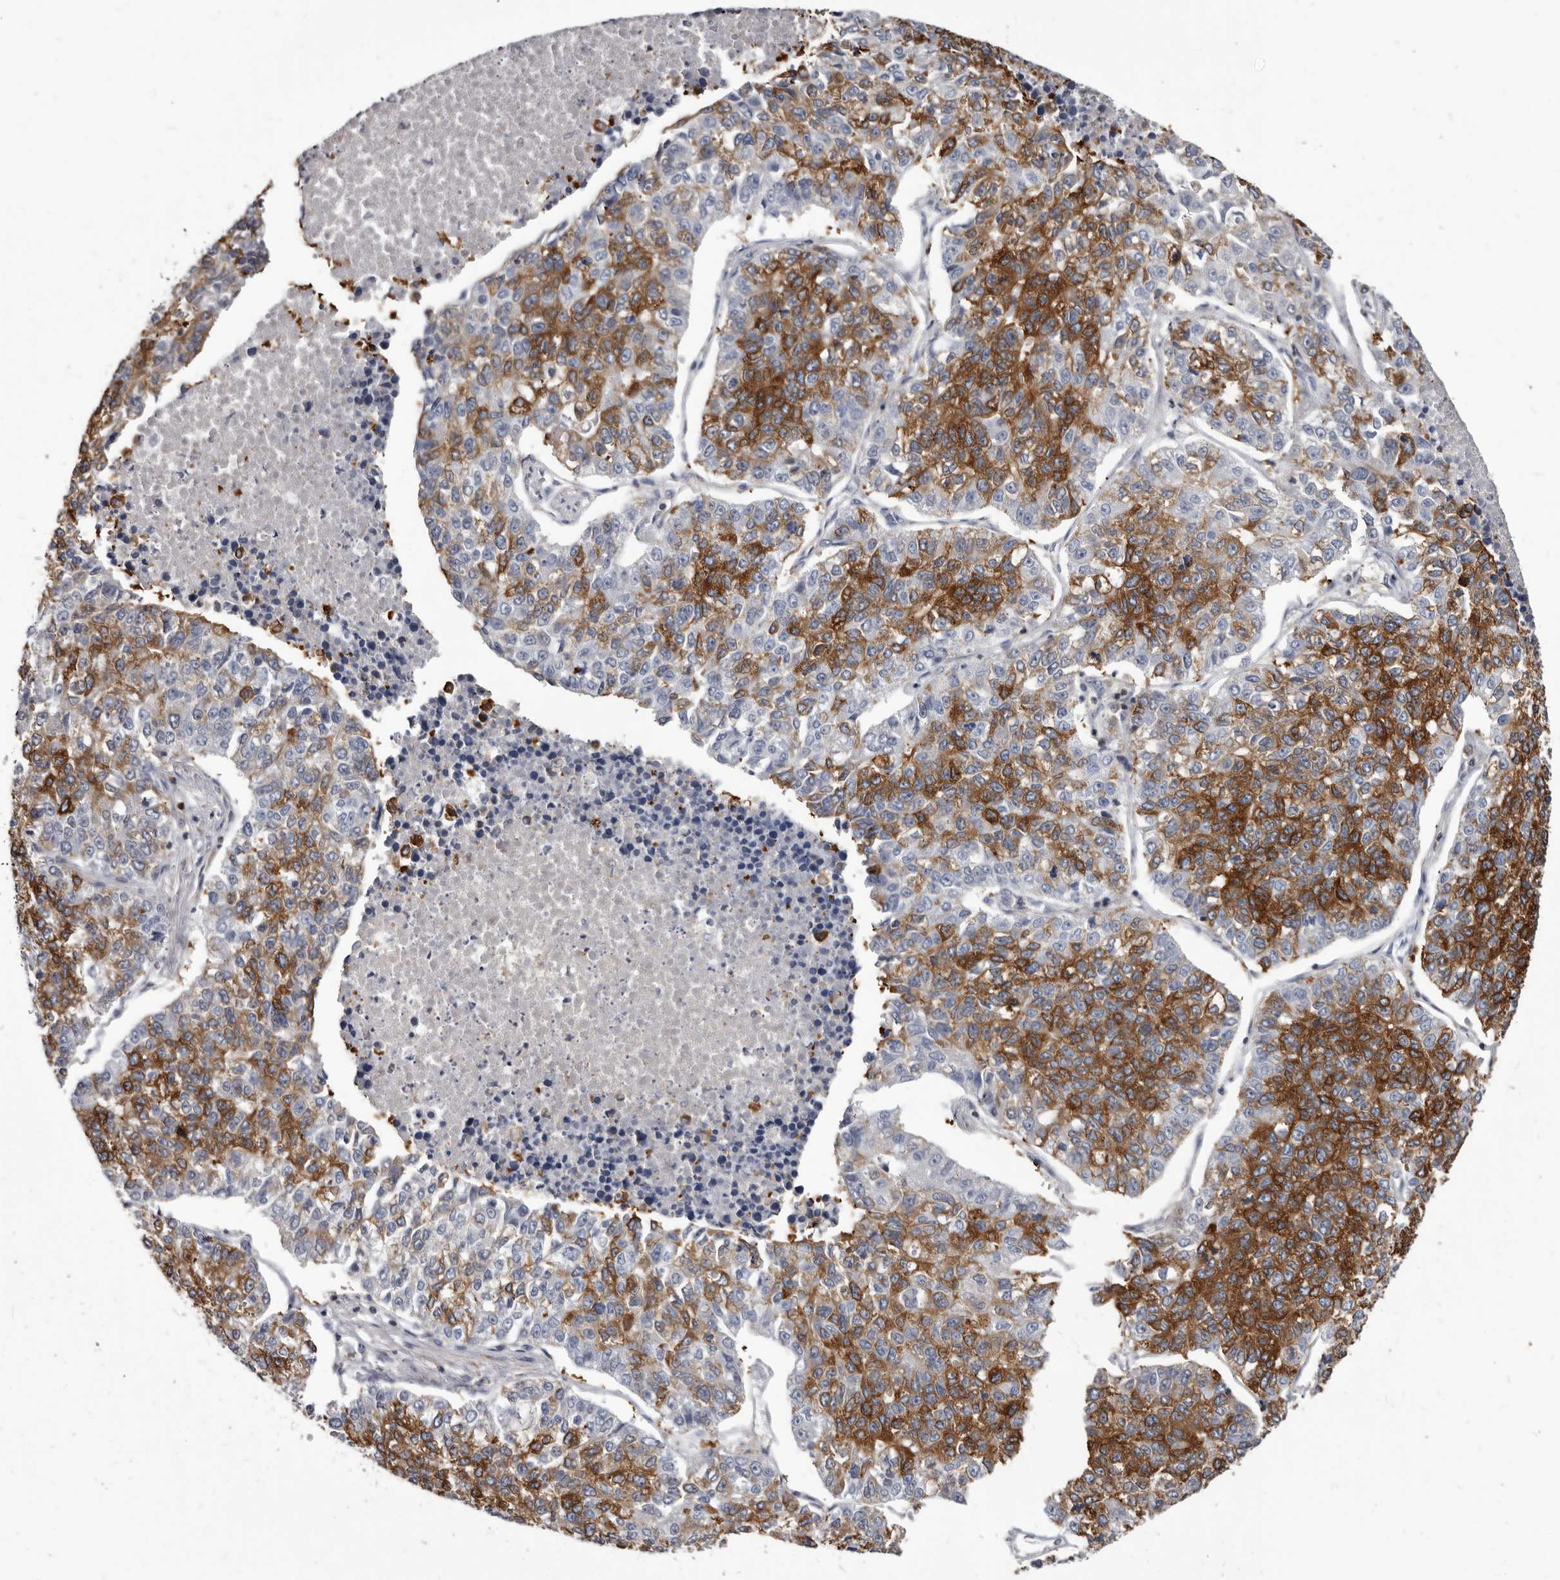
{"staining": {"intensity": "strong", "quantity": "25%-75%", "location": "cytoplasmic/membranous"}, "tissue": "lung cancer", "cell_type": "Tumor cells", "image_type": "cancer", "snomed": [{"axis": "morphology", "description": "Adenocarcinoma, NOS"}, {"axis": "topography", "description": "Lung"}], "caption": "Immunohistochemical staining of lung cancer (adenocarcinoma) exhibits high levels of strong cytoplasmic/membranous protein expression in about 25%-75% of tumor cells.", "gene": "NIBAN1", "patient": {"sex": "male", "age": 49}}